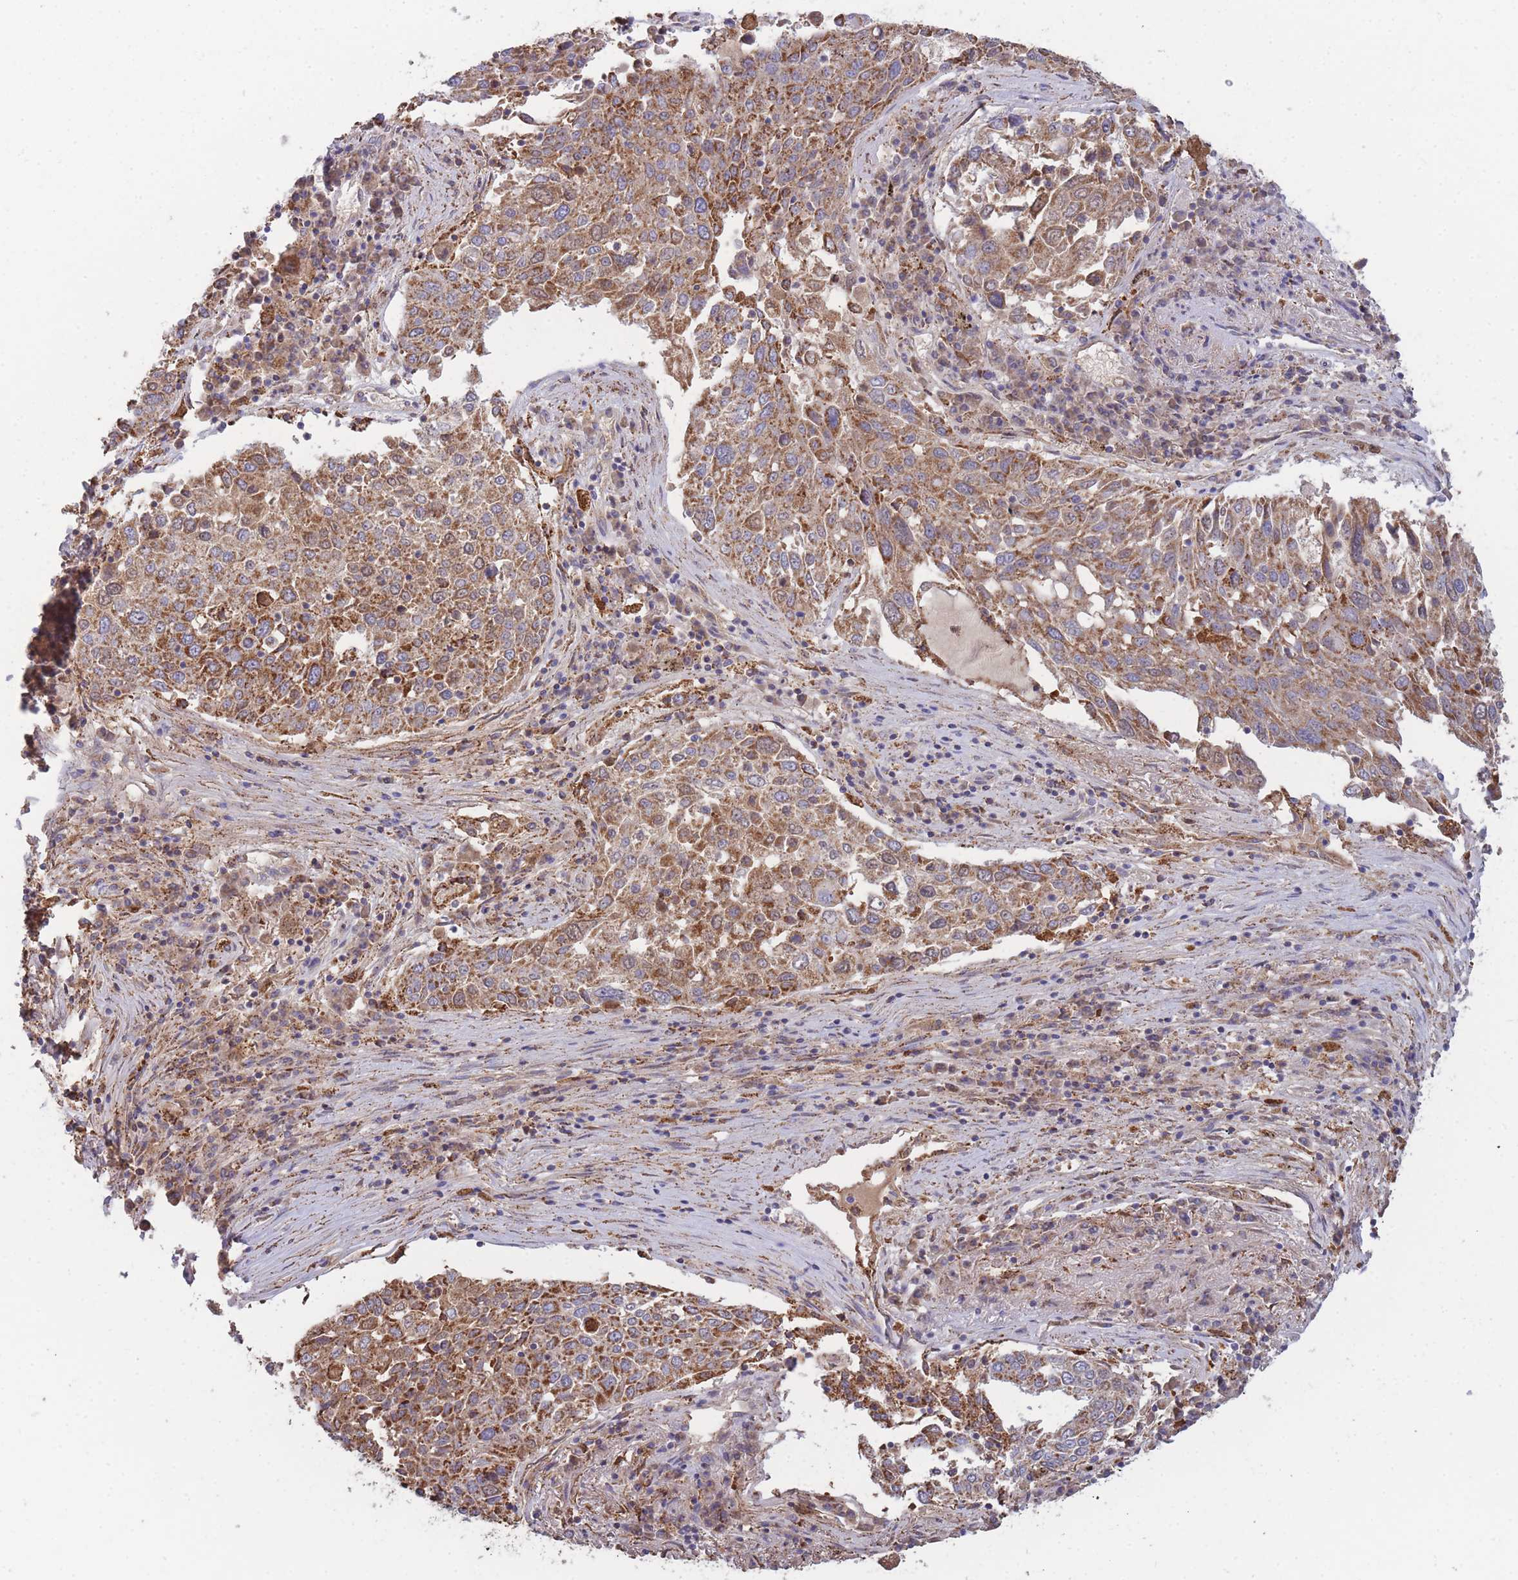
{"staining": {"intensity": "moderate", "quantity": ">75%", "location": "cytoplasmic/membranous"}, "tissue": "lung cancer", "cell_type": "Tumor cells", "image_type": "cancer", "snomed": [{"axis": "morphology", "description": "Squamous cell carcinoma, NOS"}, {"axis": "topography", "description": "Lung"}], "caption": "Lung cancer stained with DAB immunohistochemistry (IHC) shows medium levels of moderate cytoplasmic/membranous positivity in about >75% of tumor cells.", "gene": "MRPL17", "patient": {"sex": "male", "age": 65}}